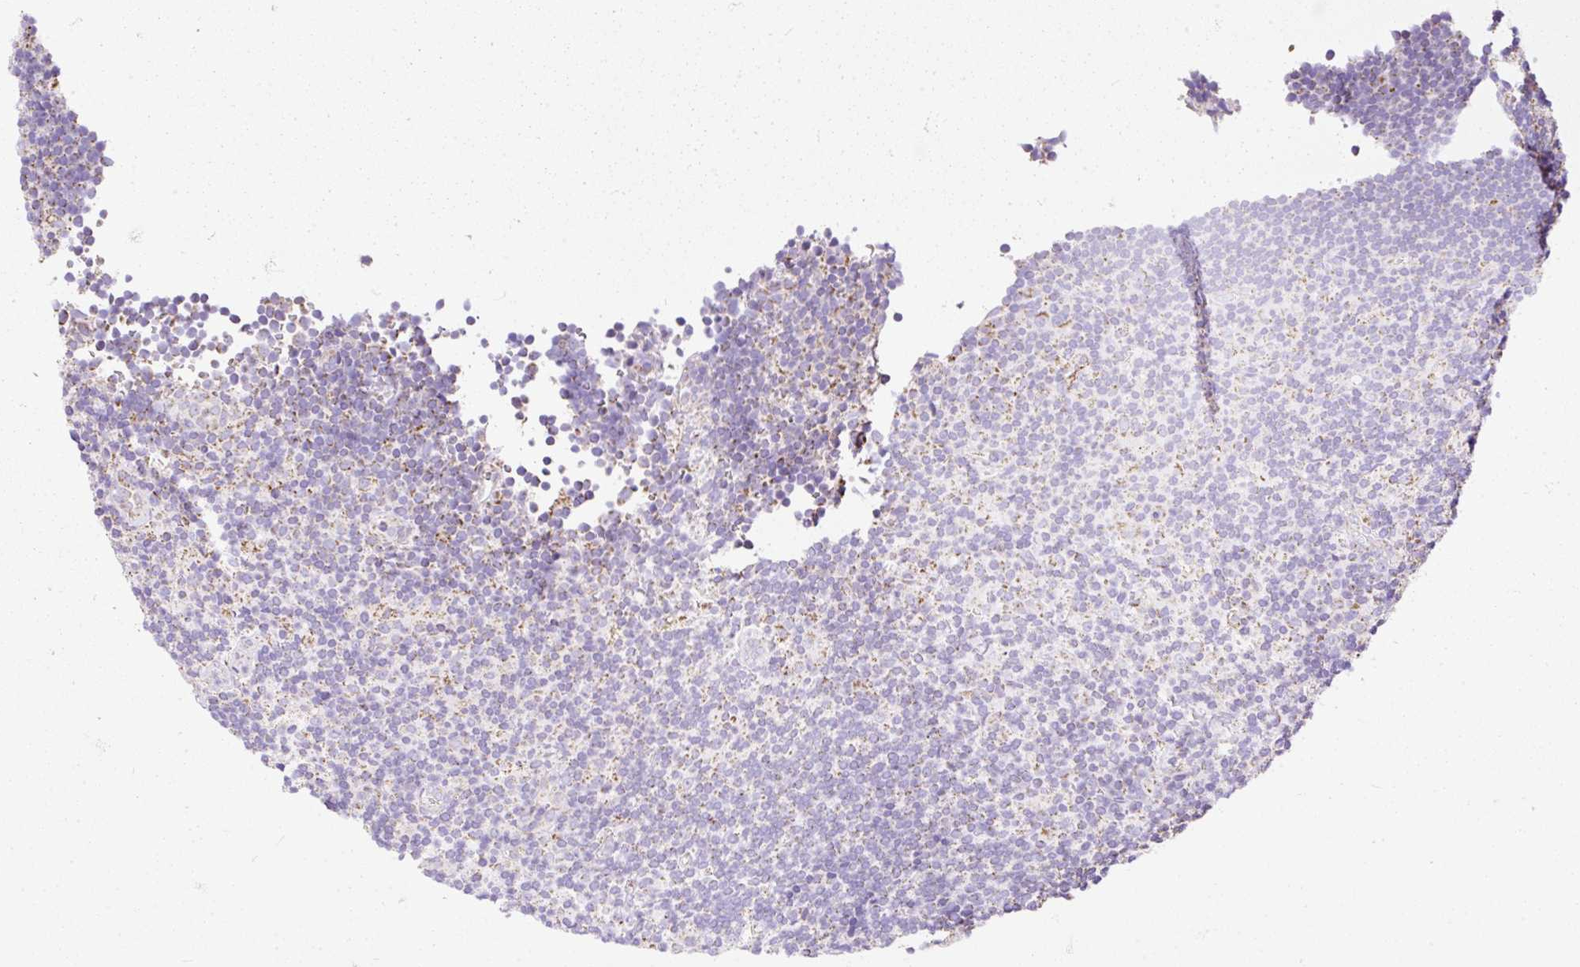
{"staining": {"intensity": "negative", "quantity": "none", "location": "none"}, "tissue": "lymphoma", "cell_type": "Tumor cells", "image_type": "cancer", "snomed": [{"axis": "morphology", "description": "Hodgkin's disease, NOS"}, {"axis": "topography", "description": "Lymph node"}], "caption": "The image demonstrates no staining of tumor cells in Hodgkin's disease.", "gene": "DAAM2", "patient": {"sex": "female", "age": 57}}